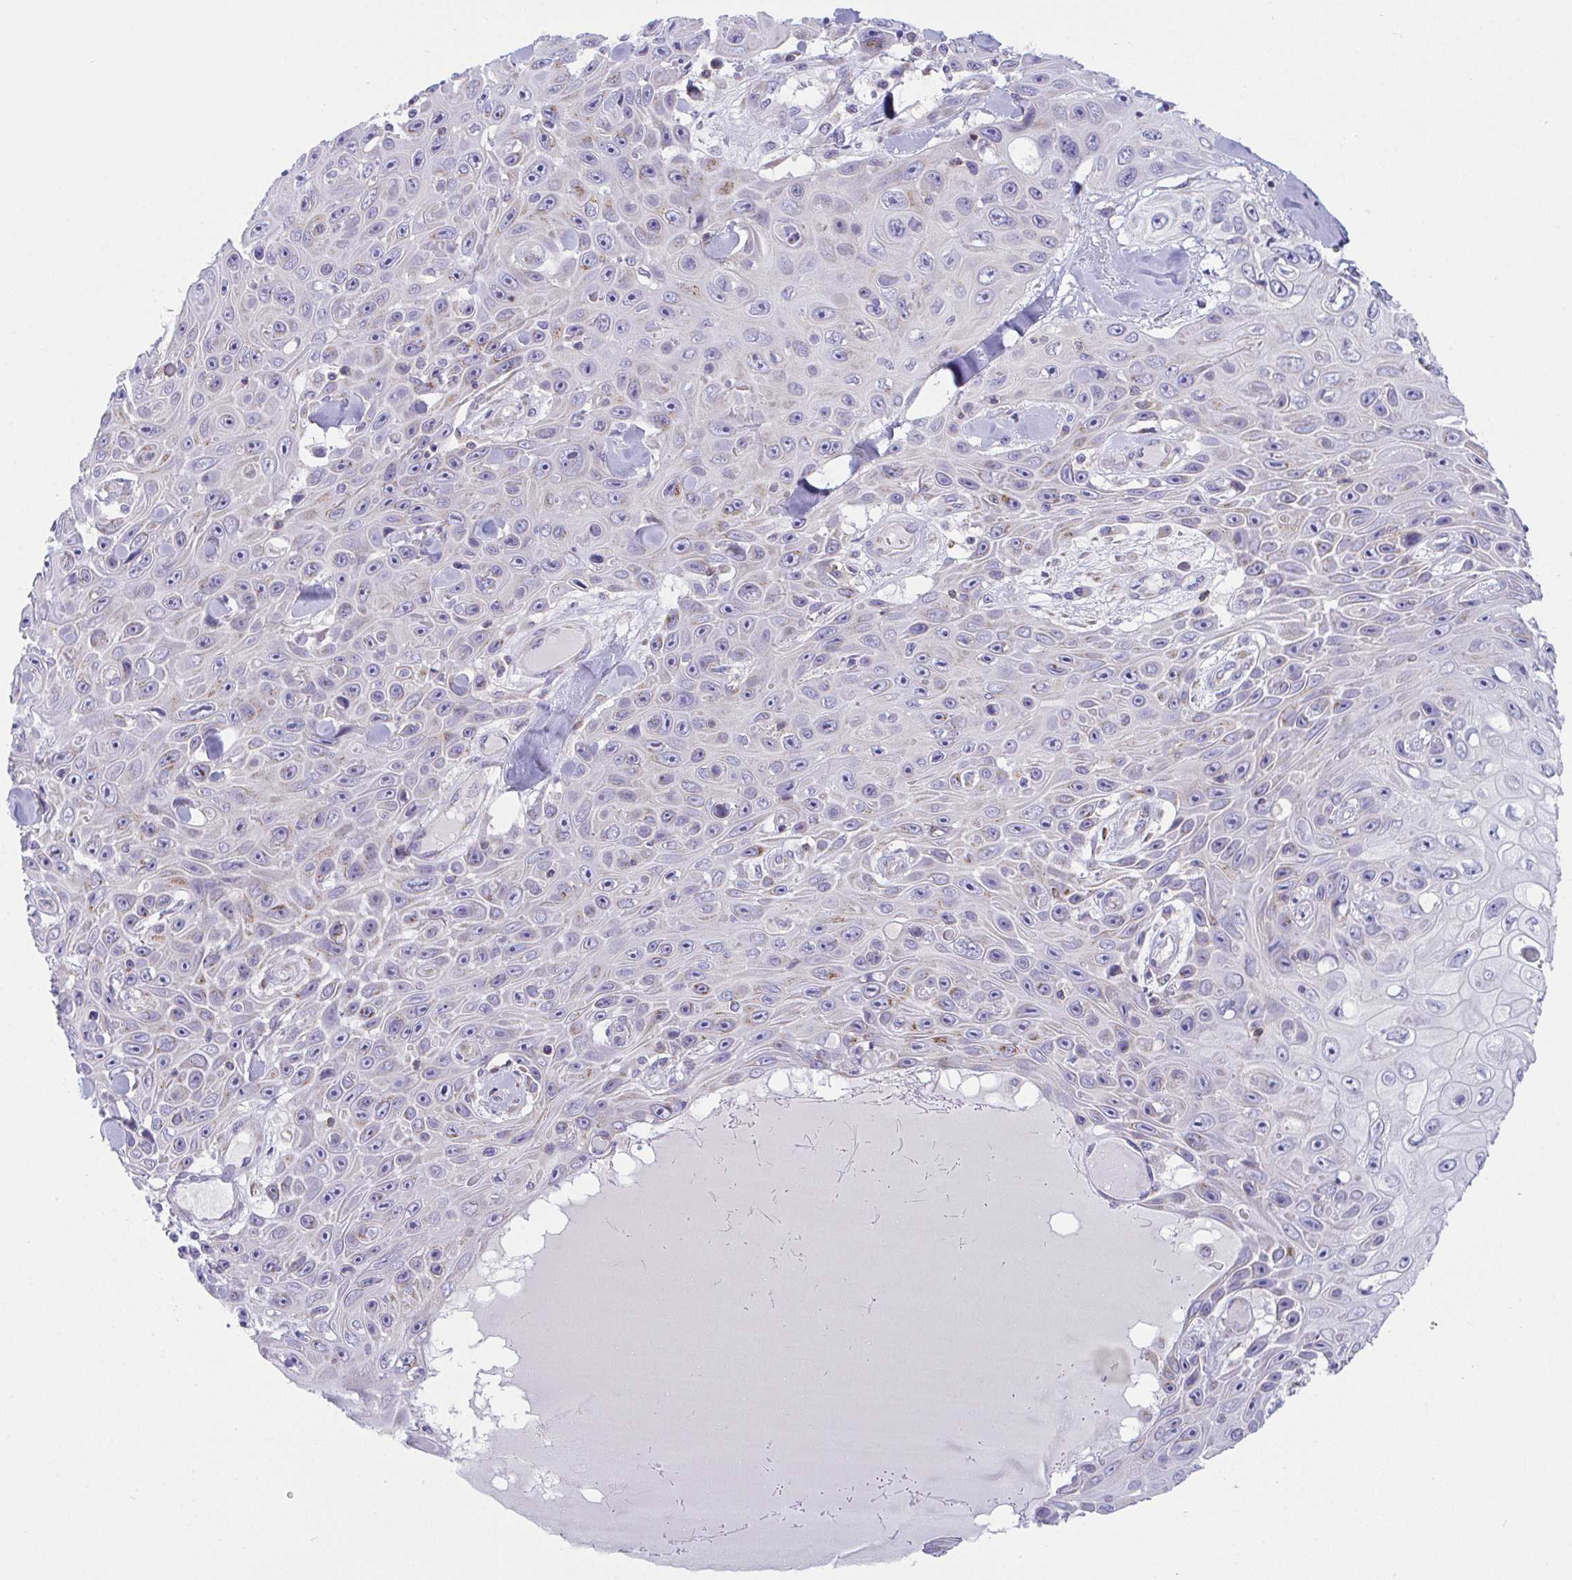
{"staining": {"intensity": "moderate", "quantity": "<25%", "location": "cytoplasmic/membranous"}, "tissue": "skin cancer", "cell_type": "Tumor cells", "image_type": "cancer", "snomed": [{"axis": "morphology", "description": "Squamous cell carcinoma, NOS"}, {"axis": "topography", "description": "Skin"}], "caption": "Immunohistochemical staining of skin cancer displays moderate cytoplasmic/membranous protein staining in about <25% of tumor cells.", "gene": "MIA3", "patient": {"sex": "male", "age": 82}}